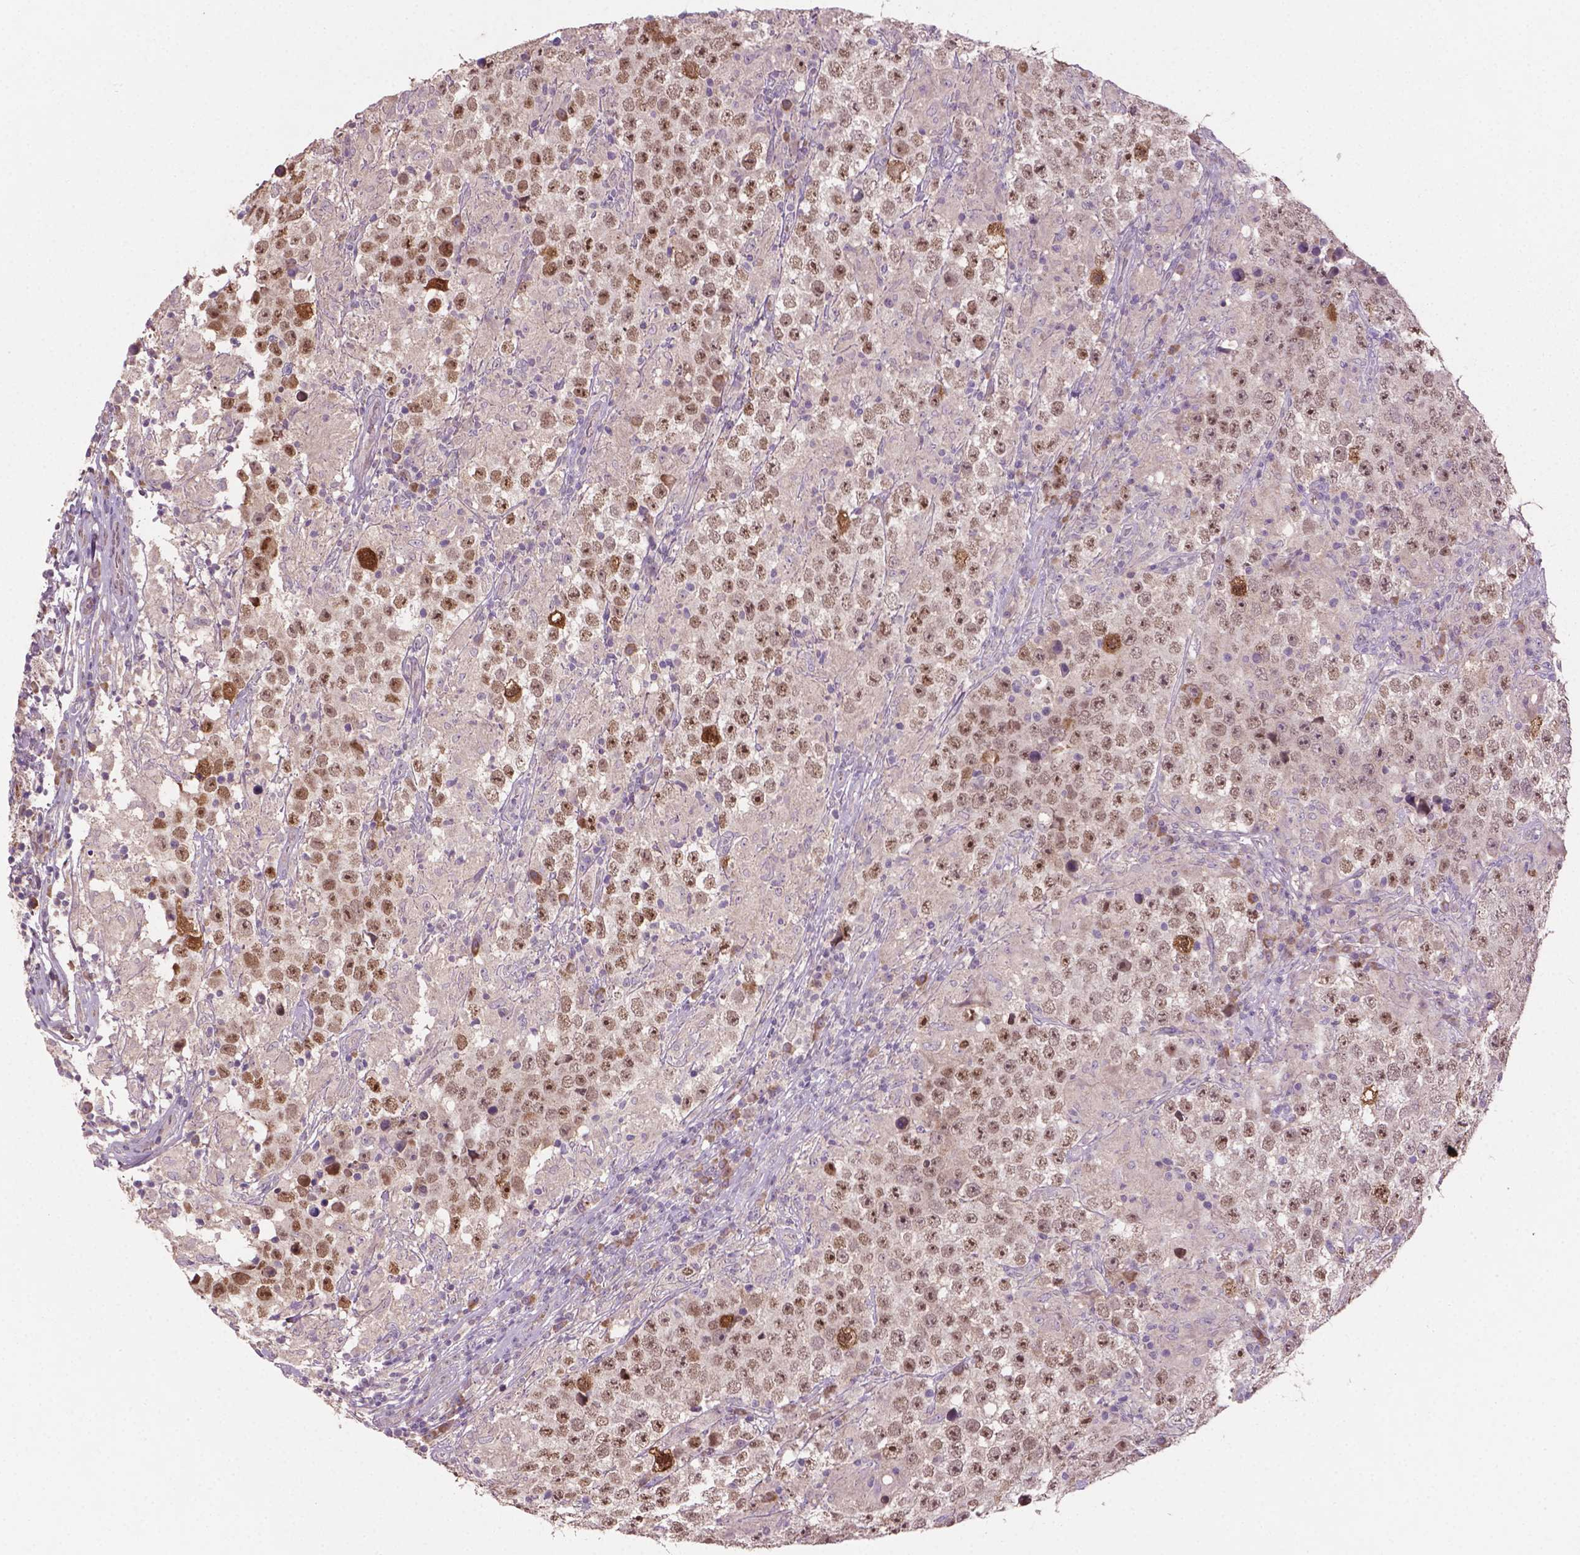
{"staining": {"intensity": "weak", "quantity": ">75%", "location": "nuclear"}, "tissue": "testis cancer", "cell_type": "Tumor cells", "image_type": "cancer", "snomed": [{"axis": "morphology", "description": "Seminoma, NOS"}, {"axis": "morphology", "description": "Carcinoma, Embryonal, NOS"}, {"axis": "topography", "description": "Testis"}], "caption": "Weak nuclear positivity is identified in about >75% of tumor cells in seminoma (testis). (IHC, brightfield microscopy, high magnification).", "gene": "SOX17", "patient": {"sex": "male", "age": 41}}